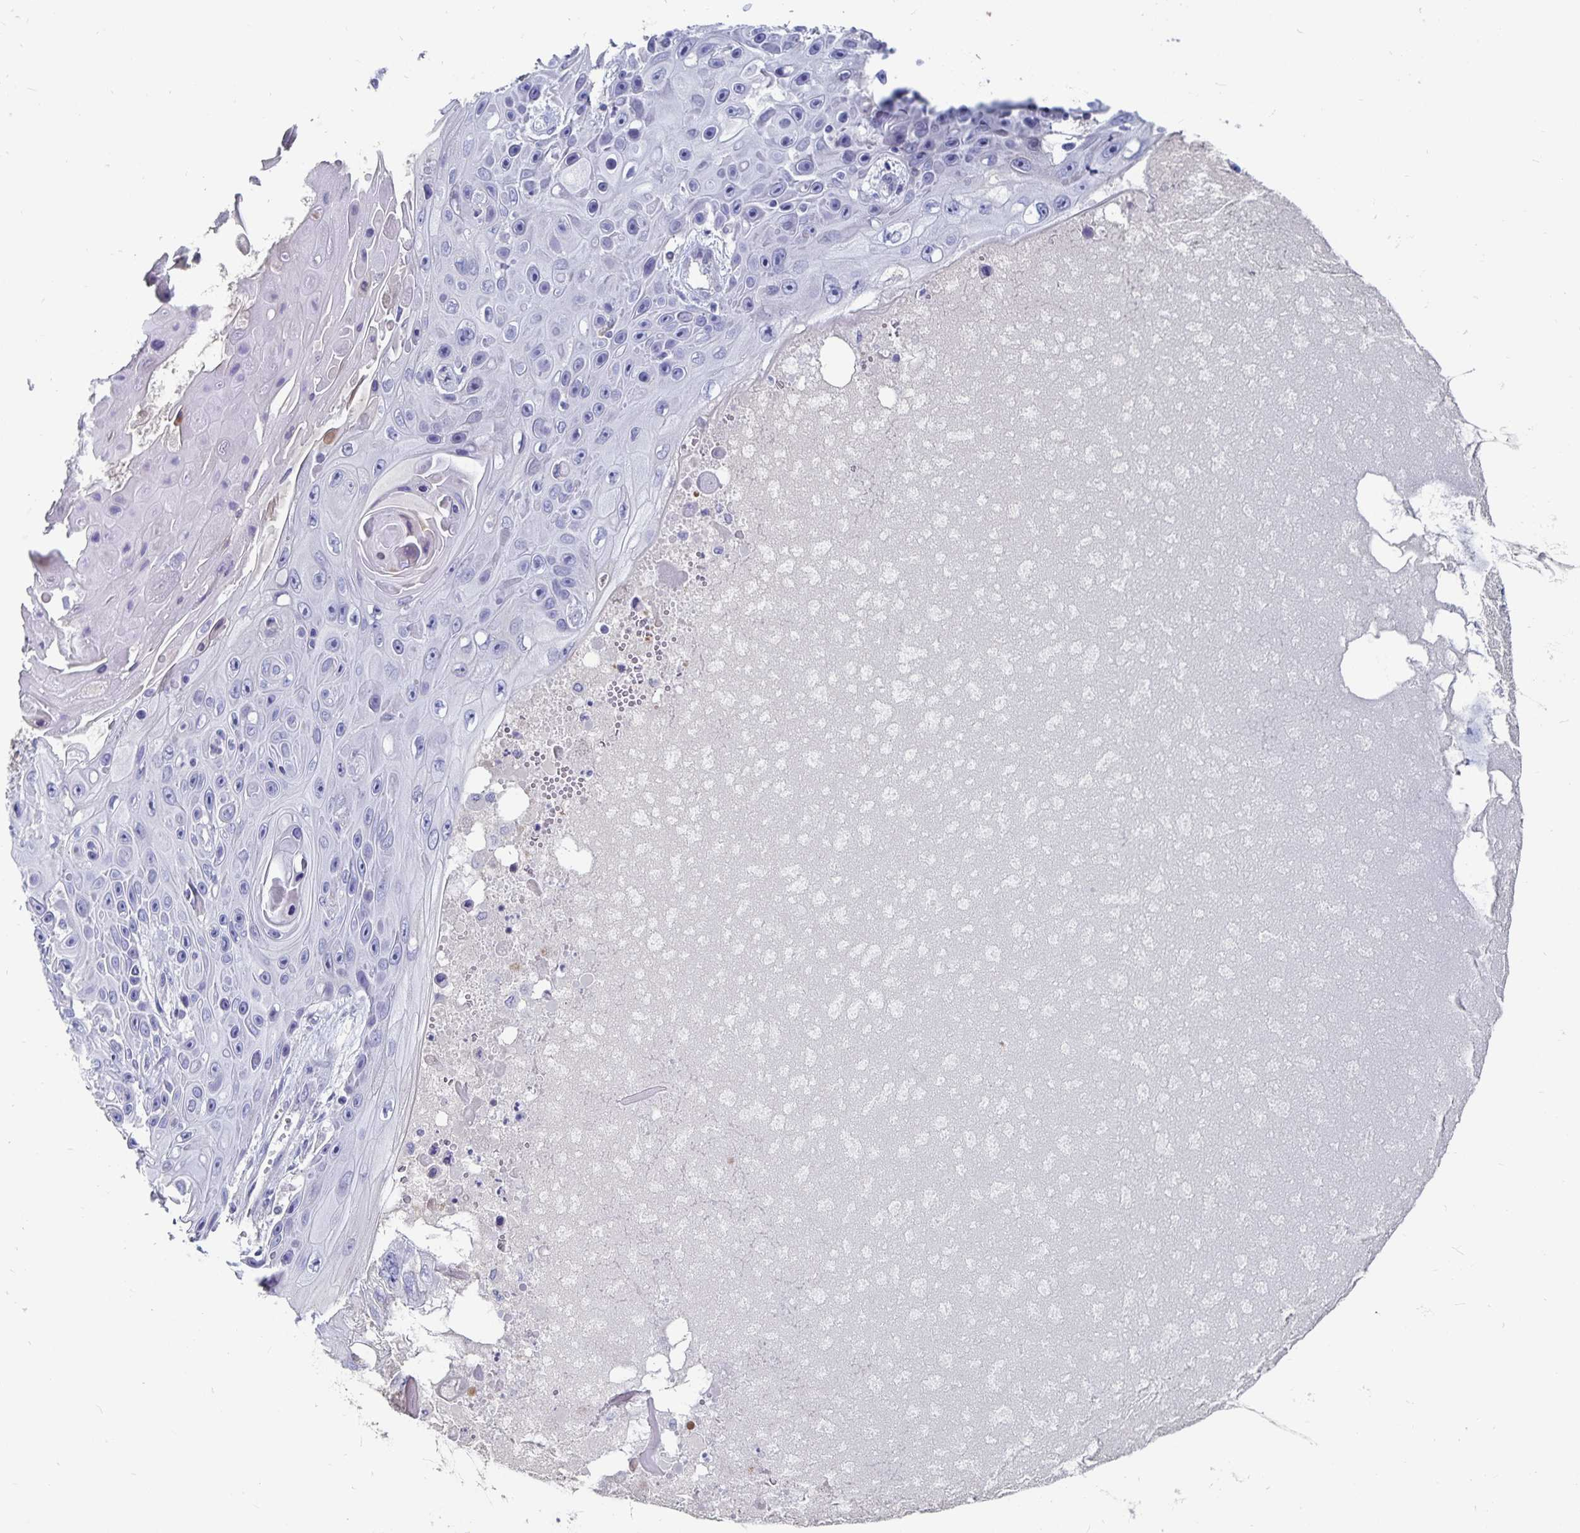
{"staining": {"intensity": "negative", "quantity": "none", "location": "none"}, "tissue": "skin cancer", "cell_type": "Tumor cells", "image_type": "cancer", "snomed": [{"axis": "morphology", "description": "Squamous cell carcinoma, NOS"}, {"axis": "topography", "description": "Skin"}], "caption": "Tumor cells show no significant expression in skin cancer. Brightfield microscopy of IHC stained with DAB (brown) and hematoxylin (blue), captured at high magnification.", "gene": "CFAP69", "patient": {"sex": "male", "age": 82}}